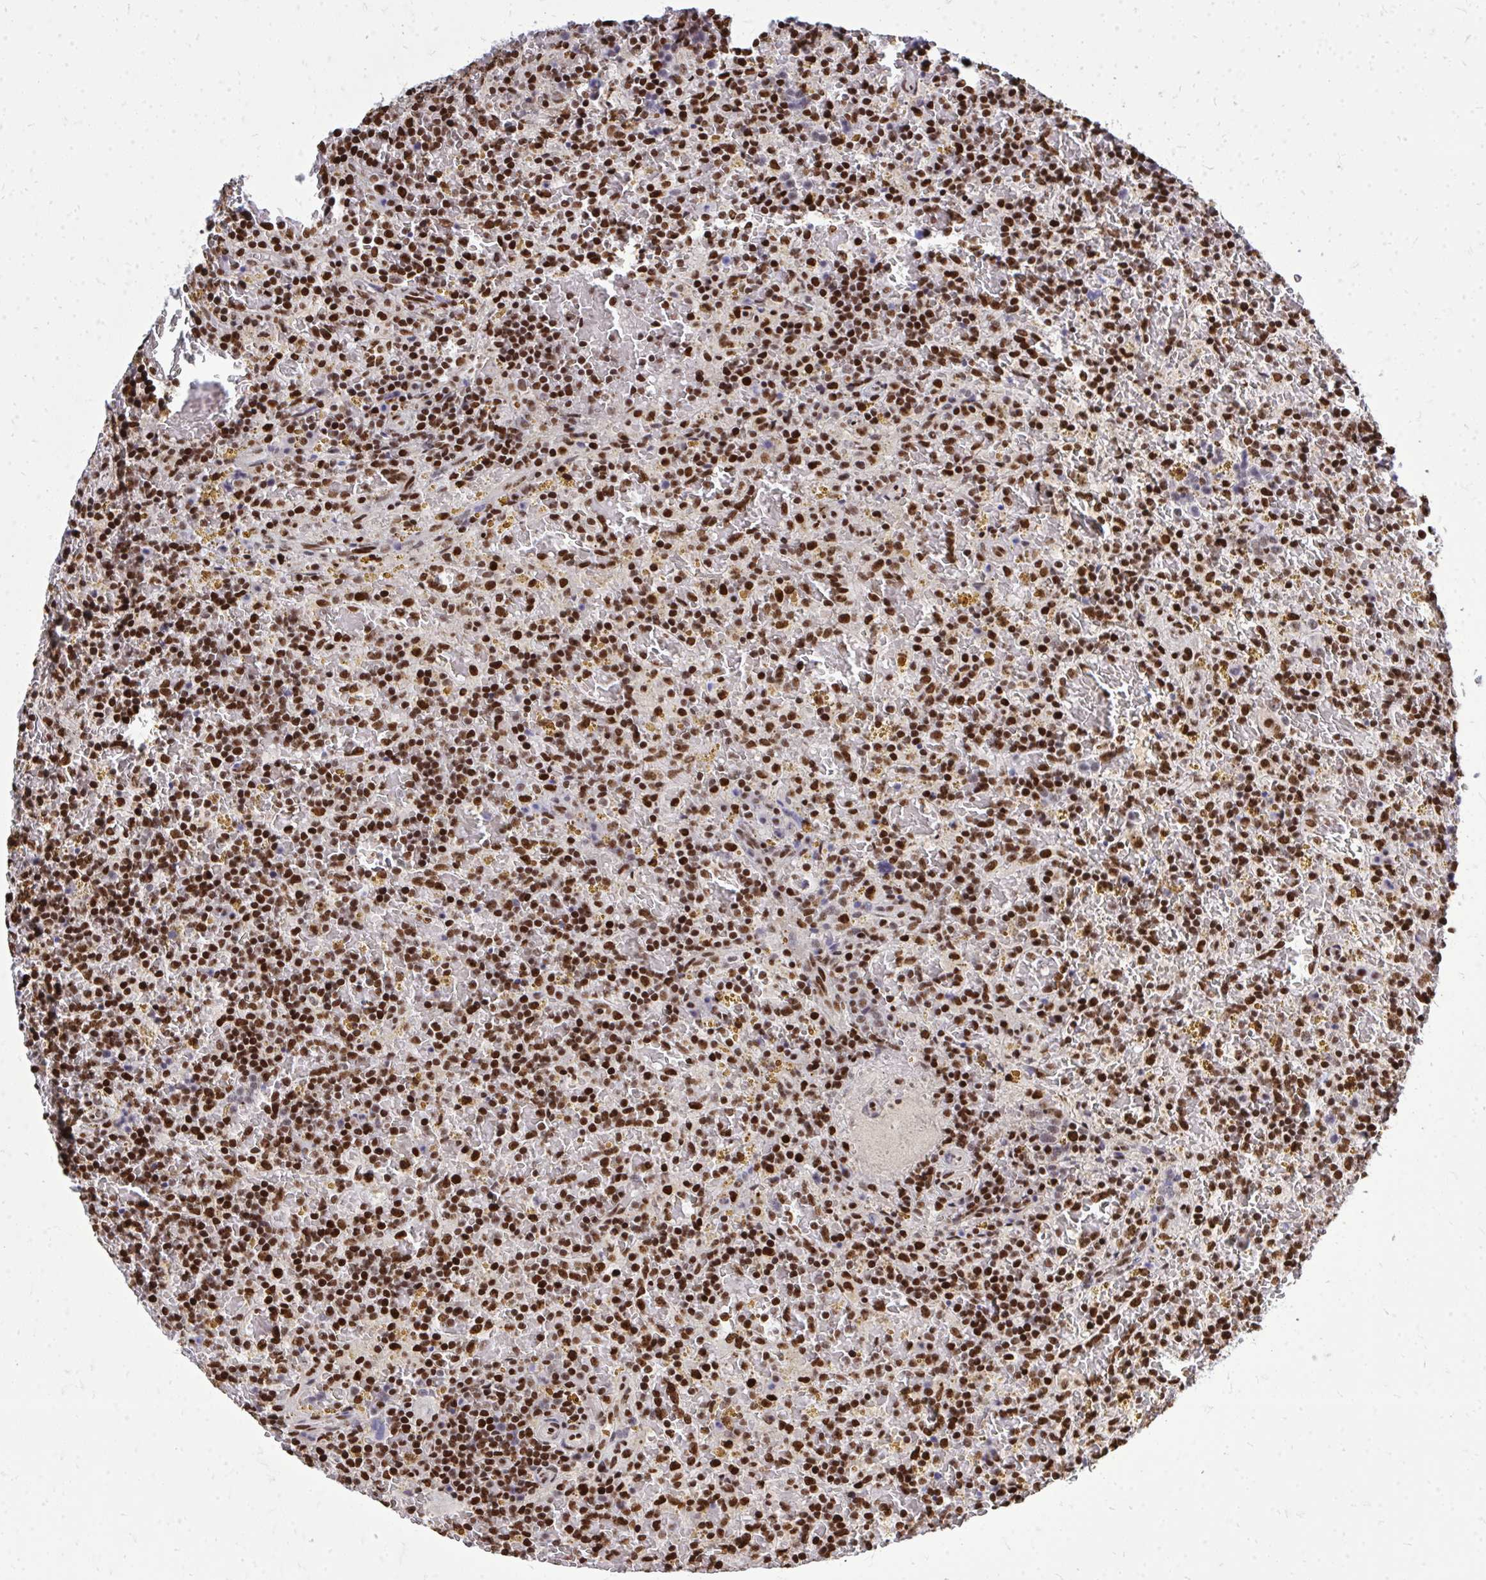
{"staining": {"intensity": "strong", "quantity": ">75%", "location": "nuclear"}, "tissue": "lymphoma", "cell_type": "Tumor cells", "image_type": "cancer", "snomed": [{"axis": "morphology", "description": "Malignant lymphoma, non-Hodgkin's type, Low grade"}, {"axis": "topography", "description": "Spleen"}], "caption": "Immunohistochemical staining of human lymphoma shows high levels of strong nuclear positivity in approximately >75% of tumor cells. (IHC, brightfield microscopy, high magnification).", "gene": "TBL1Y", "patient": {"sex": "female", "age": 65}}